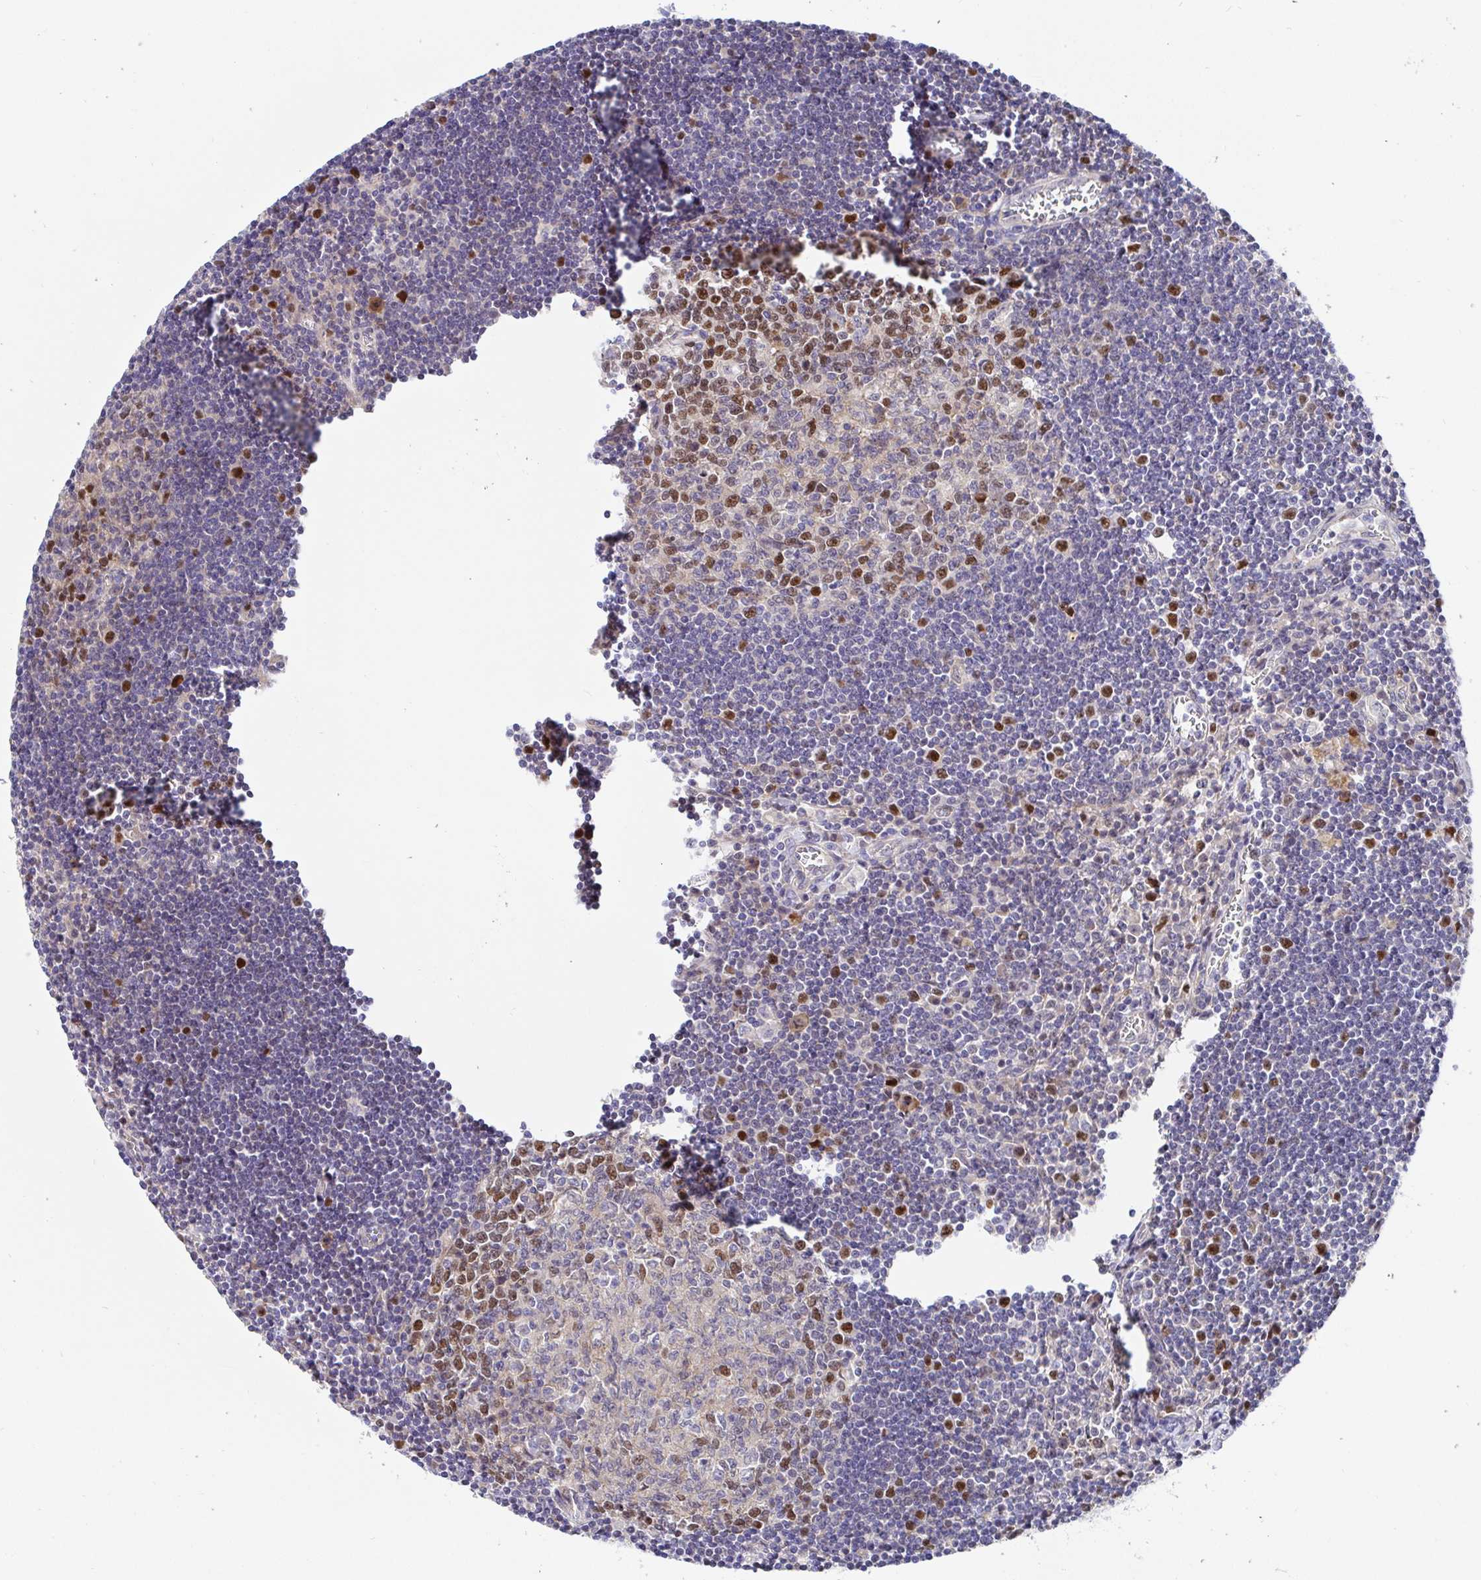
{"staining": {"intensity": "moderate", "quantity": "25%-75%", "location": "nuclear"}, "tissue": "lymph node", "cell_type": "Germinal center cells", "image_type": "normal", "snomed": [{"axis": "morphology", "description": "Normal tissue, NOS"}, {"axis": "topography", "description": "Lymph node"}], "caption": "Benign lymph node was stained to show a protein in brown. There is medium levels of moderate nuclear positivity in approximately 25%-75% of germinal center cells. (DAB IHC, brown staining for protein, blue staining for nuclei).", "gene": "TIMELESS", "patient": {"sex": "male", "age": 67}}